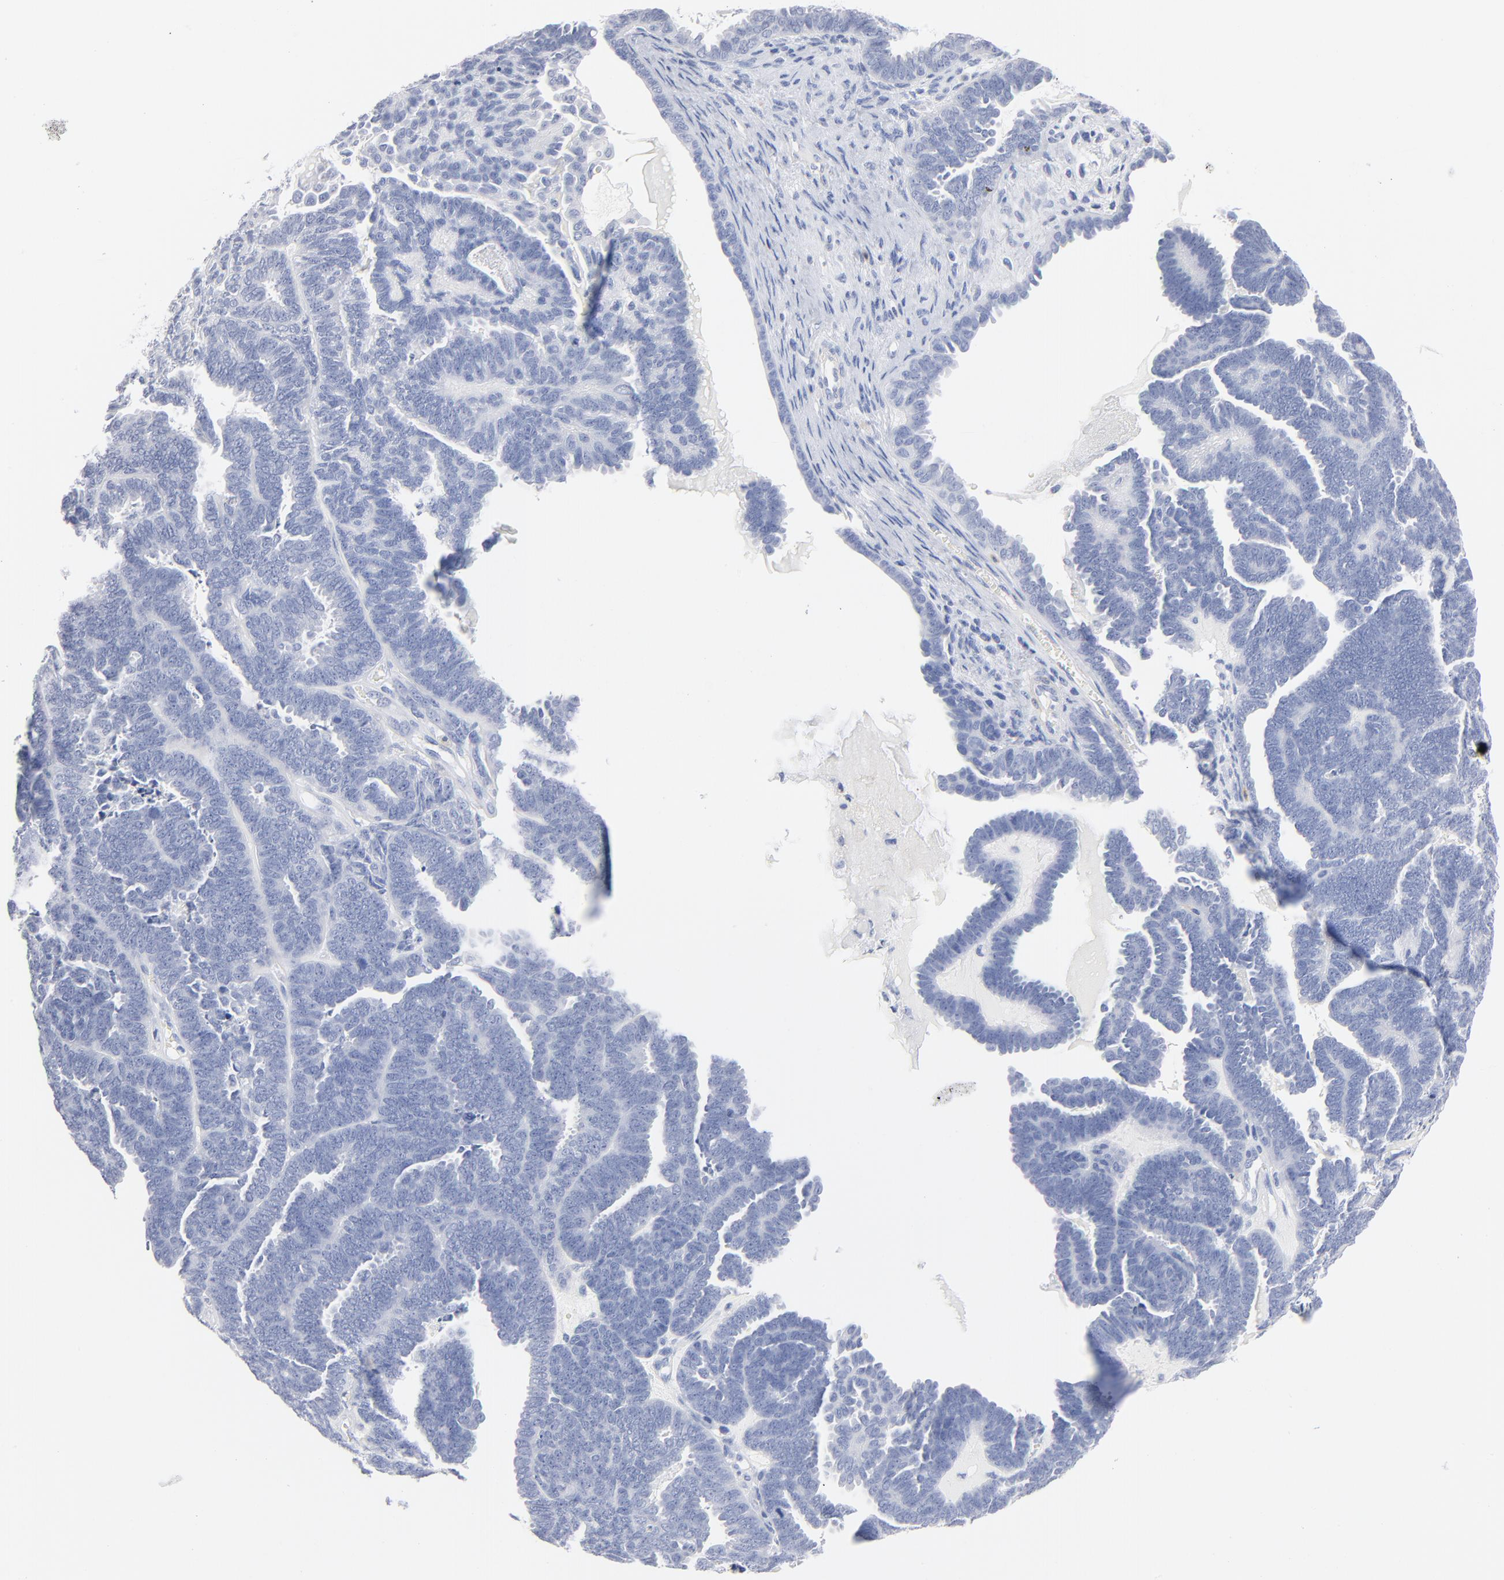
{"staining": {"intensity": "negative", "quantity": "none", "location": "none"}, "tissue": "endometrial cancer", "cell_type": "Tumor cells", "image_type": "cancer", "snomed": [{"axis": "morphology", "description": "Neoplasm, malignant, NOS"}, {"axis": "topography", "description": "Endometrium"}], "caption": "This is an immunohistochemistry histopathology image of endometrial cancer (neoplasm (malignant)). There is no staining in tumor cells.", "gene": "AGTR1", "patient": {"sex": "female", "age": 74}}